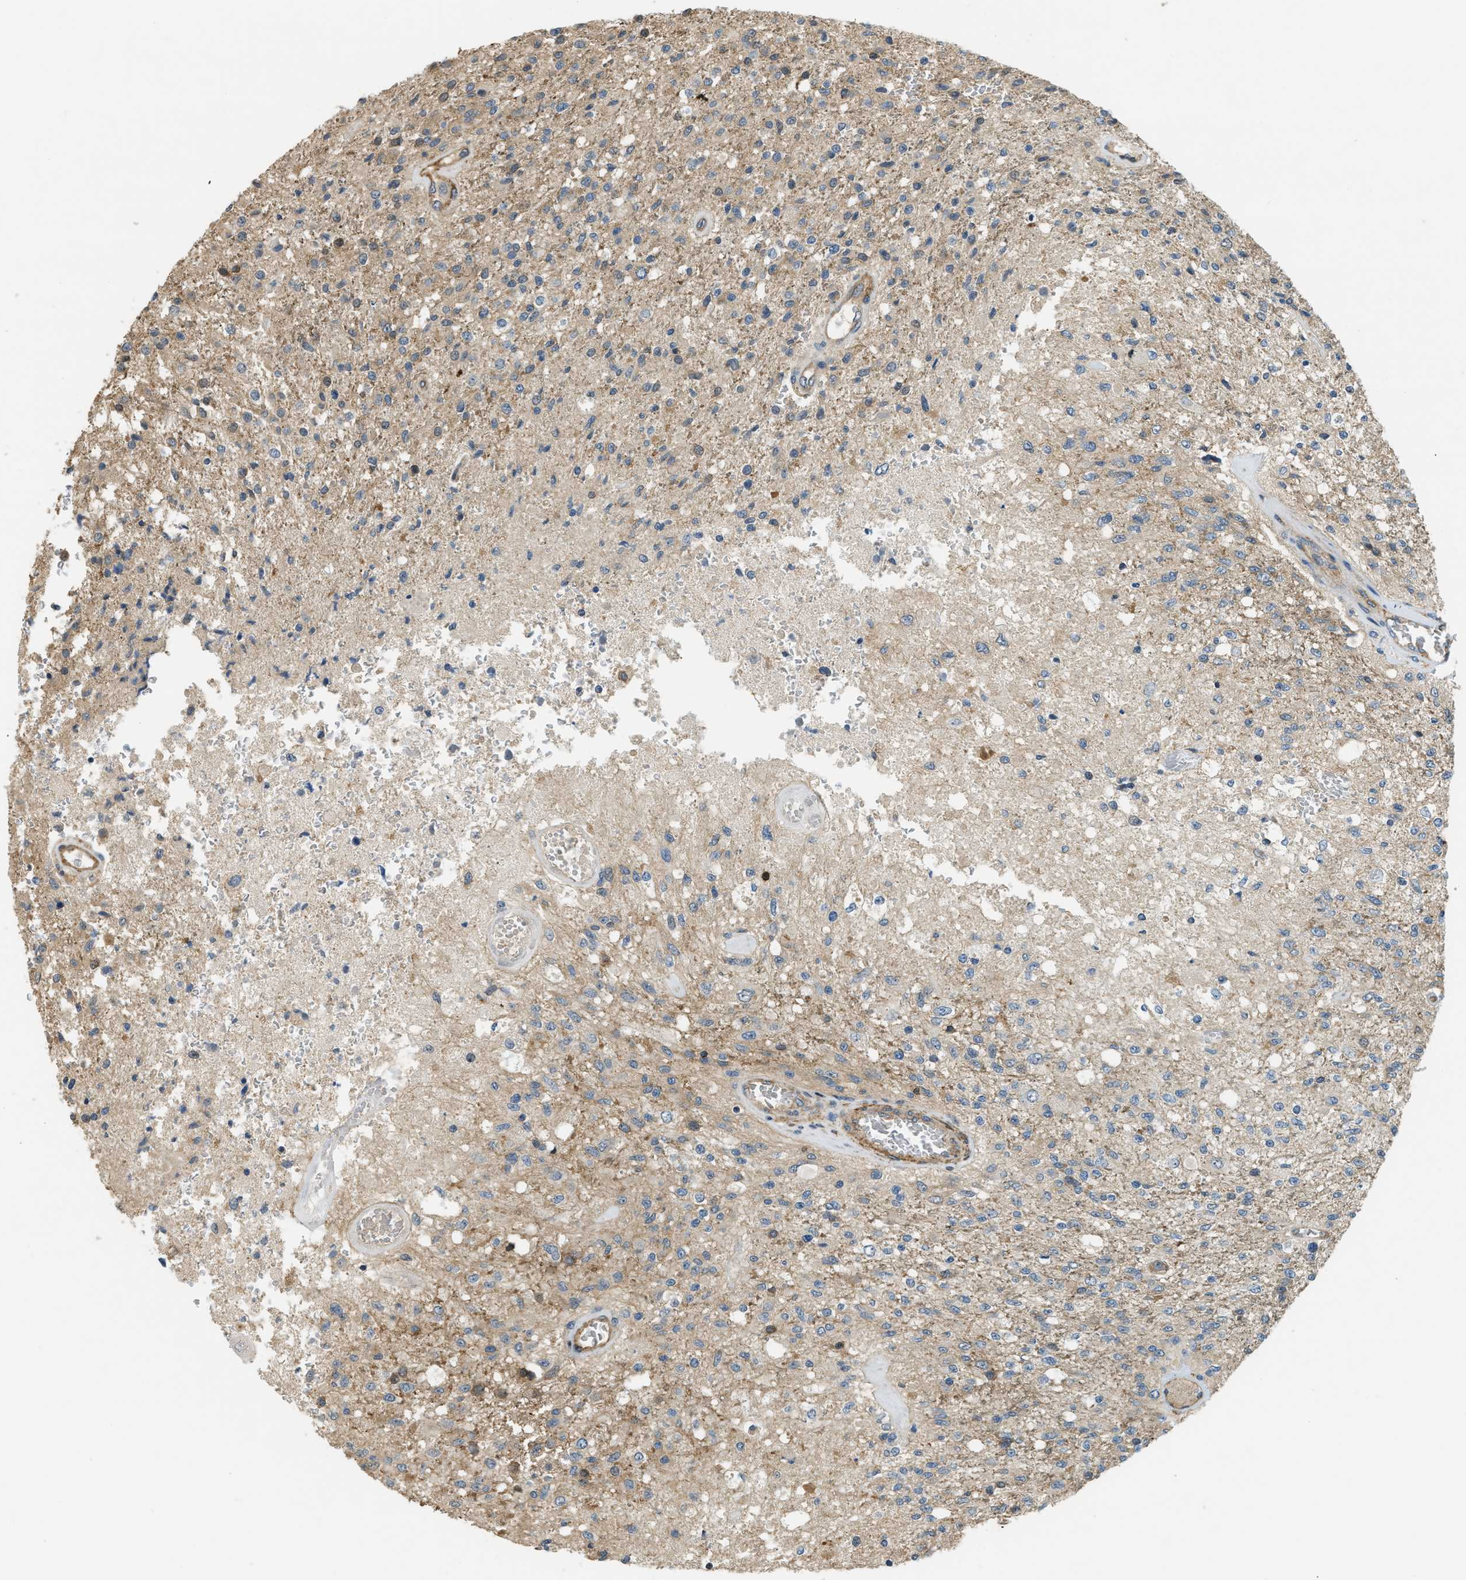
{"staining": {"intensity": "moderate", "quantity": "<25%", "location": "cytoplasmic/membranous"}, "tissue": "glioma", "cell_type": "Tumor cells", "image_type": "cancer", "snomed": [{"axis": "morphology", "description": "Normal tissue, NOS"}, {"axis": "morphology", "description": "Glioma, malignant, High grade"}, {"axis": "topography", "description": "Cerebral cortex"}], "caption": "The photomicrograph displays a brown stain indicating the presence of a protein in the cytoplasmic/membranous of tumor cells in glioma. (brown staining indicates protein expression, while blue staining denotes nuclei).", "gene": "KIAA1671", "patient": {"sex": "male", "age": 77}}